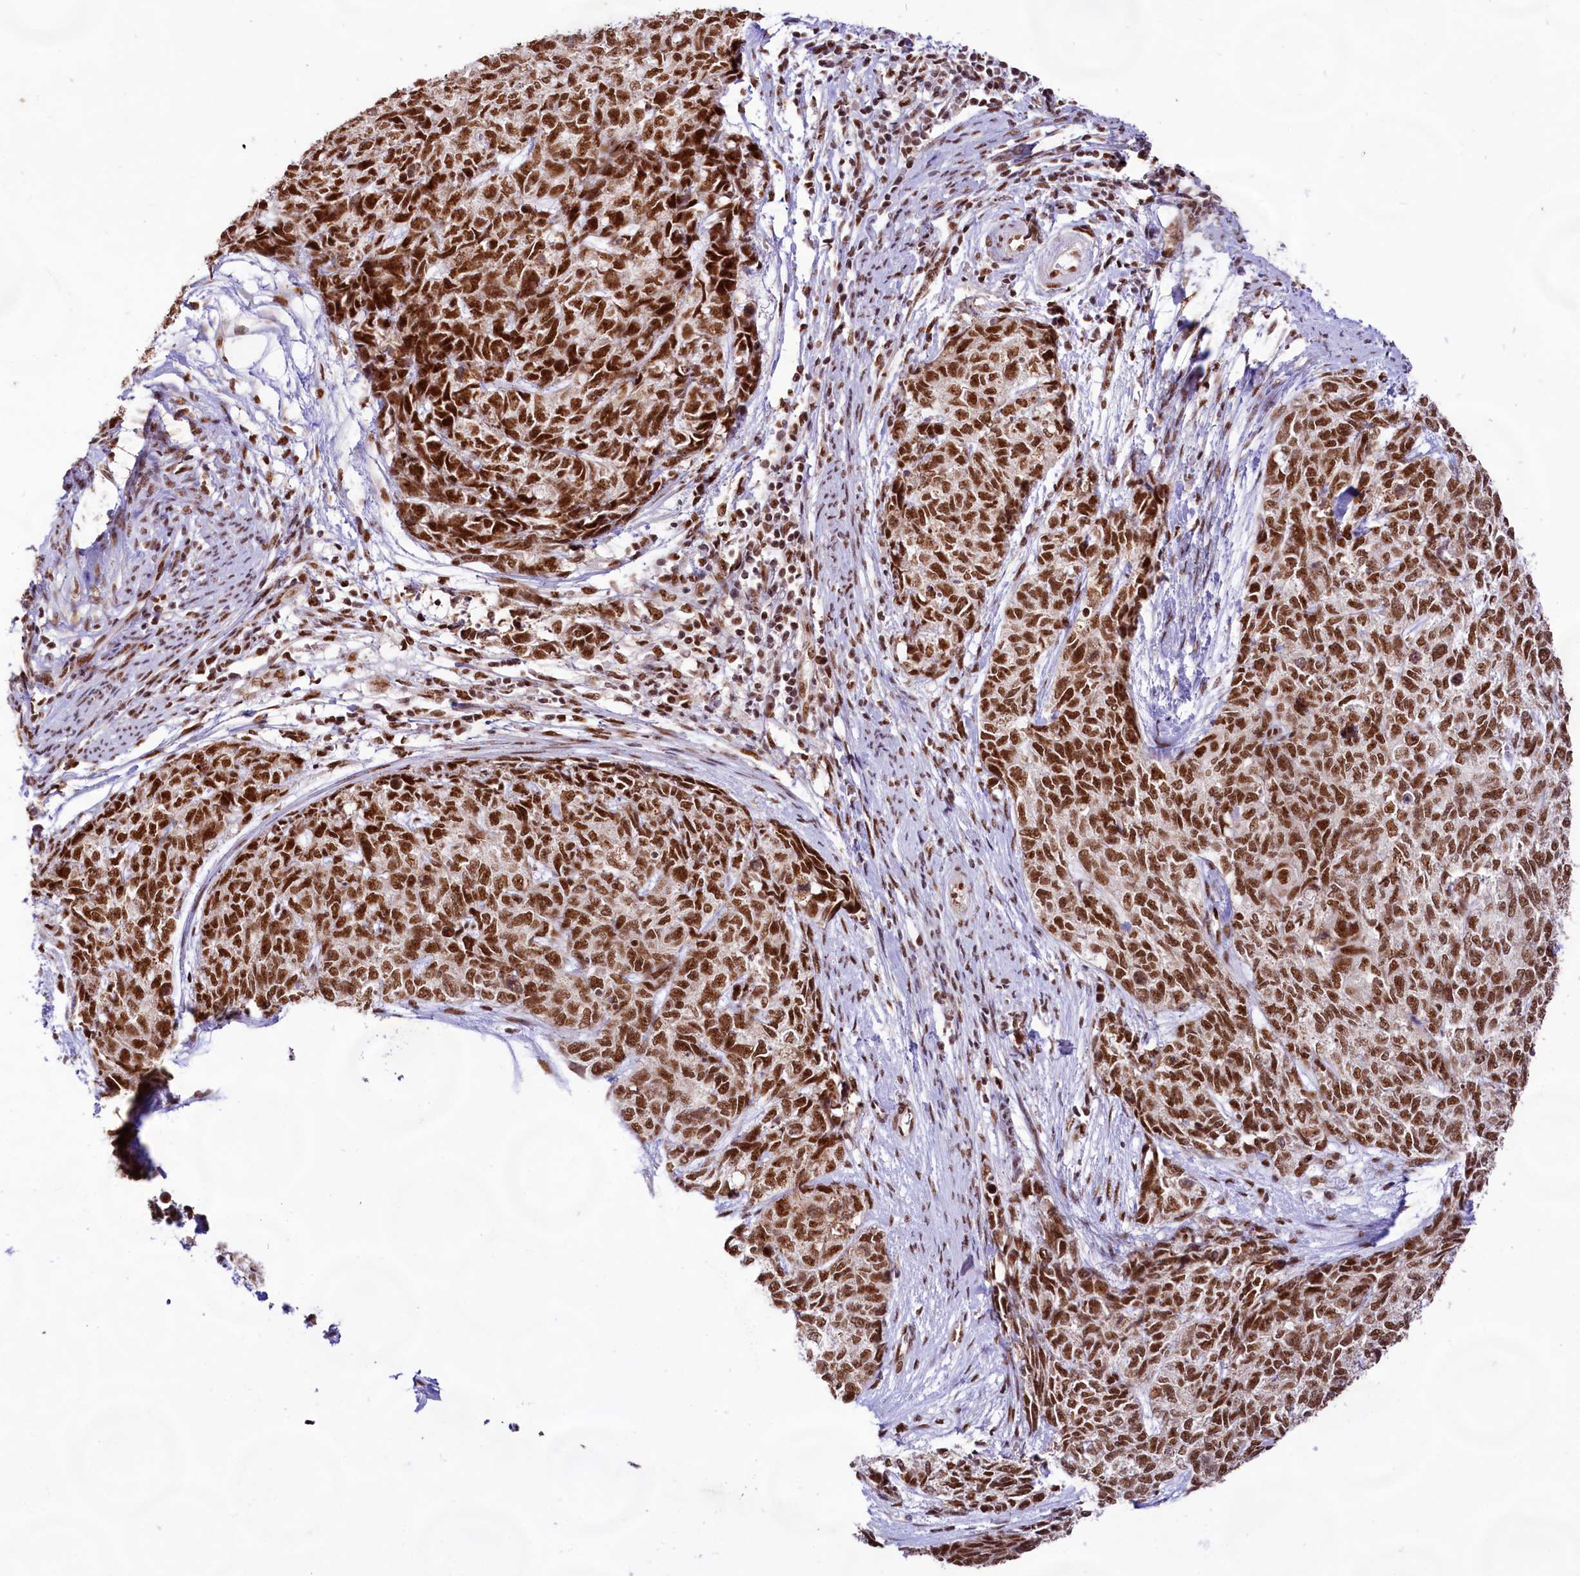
{"staining": {"intensity": "strong", "quantity": ">75%", "location": "nuclear"}, "tissue": "cervical cancer", "cell_type": "Tumor cells", "image_type": "cancer", "snomed": [{"axis": "morphology", "description": "Squamous cell carcinoma, NOS"}, {"axis": "topography", "description": "Cervix"}], "caption": "This is a photomicrograph of immunohistochemistry (IHC) staining of cervical cancer (squamous cell carcinoma), which shows strong staining in the nuclear of tumor cells.", "gene": "HIRA", "patient": {"sex": "female", "age": 63}}